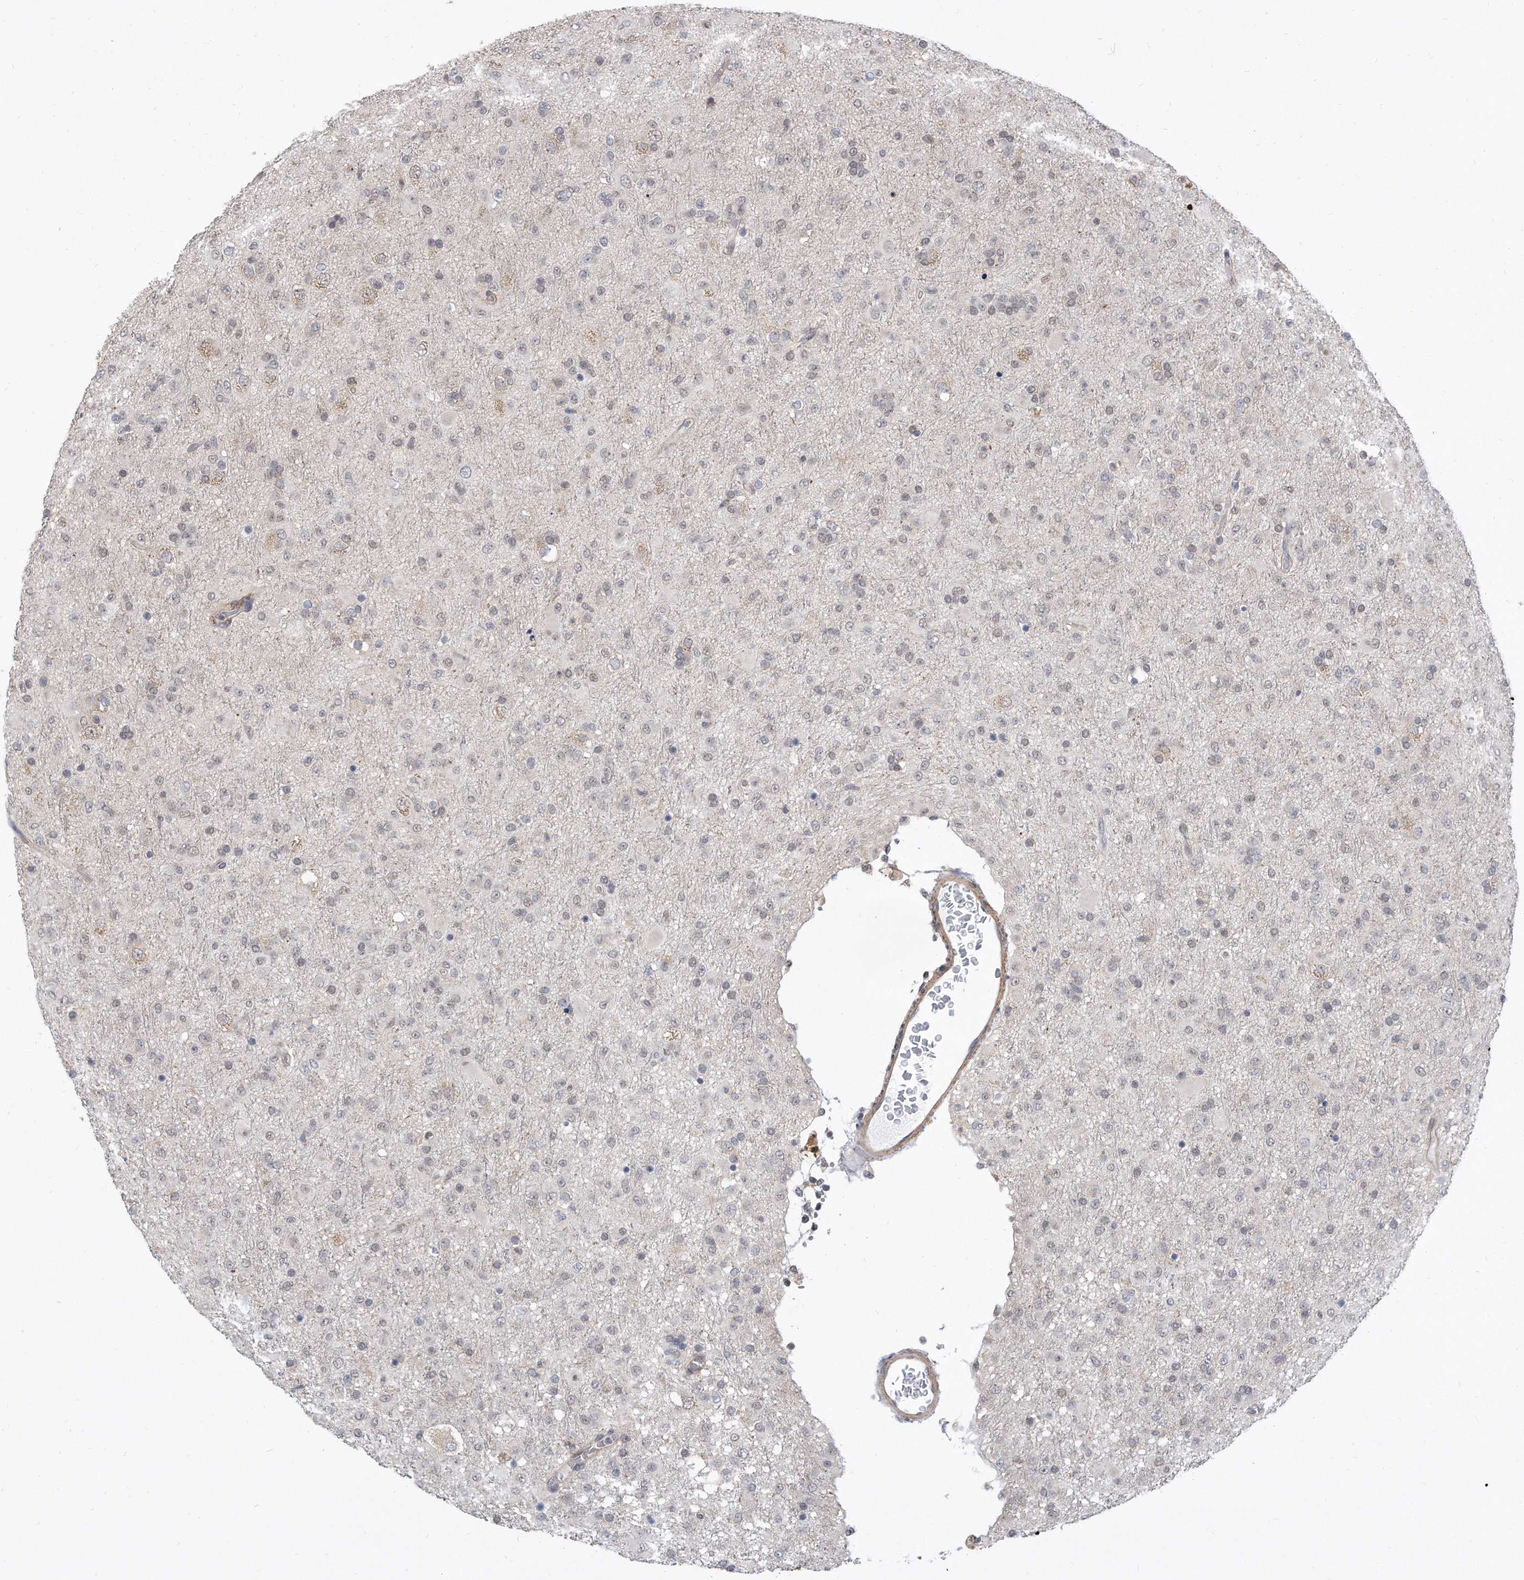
{"staining": {"intensity": "negative", "quantity": "none", "location": "none"}, "tissue": "glioma", "cell_type": "Tumor cells", "image_type": "cancer", "snomed": [{"axis": "morphology", "description": "Glioma, malignant, Low grade"}, {"axis": "topography", "description": "Brain"}], "caption": "This micrograph is of low-grade glioma (malignant) stained with immunohistochemistry to label a protein in brown with the nuclei are counter-stained blue. There is no expression in tumor cells.", "gene": "TCP1", "patient": {"sex": "male", "age": 65}}